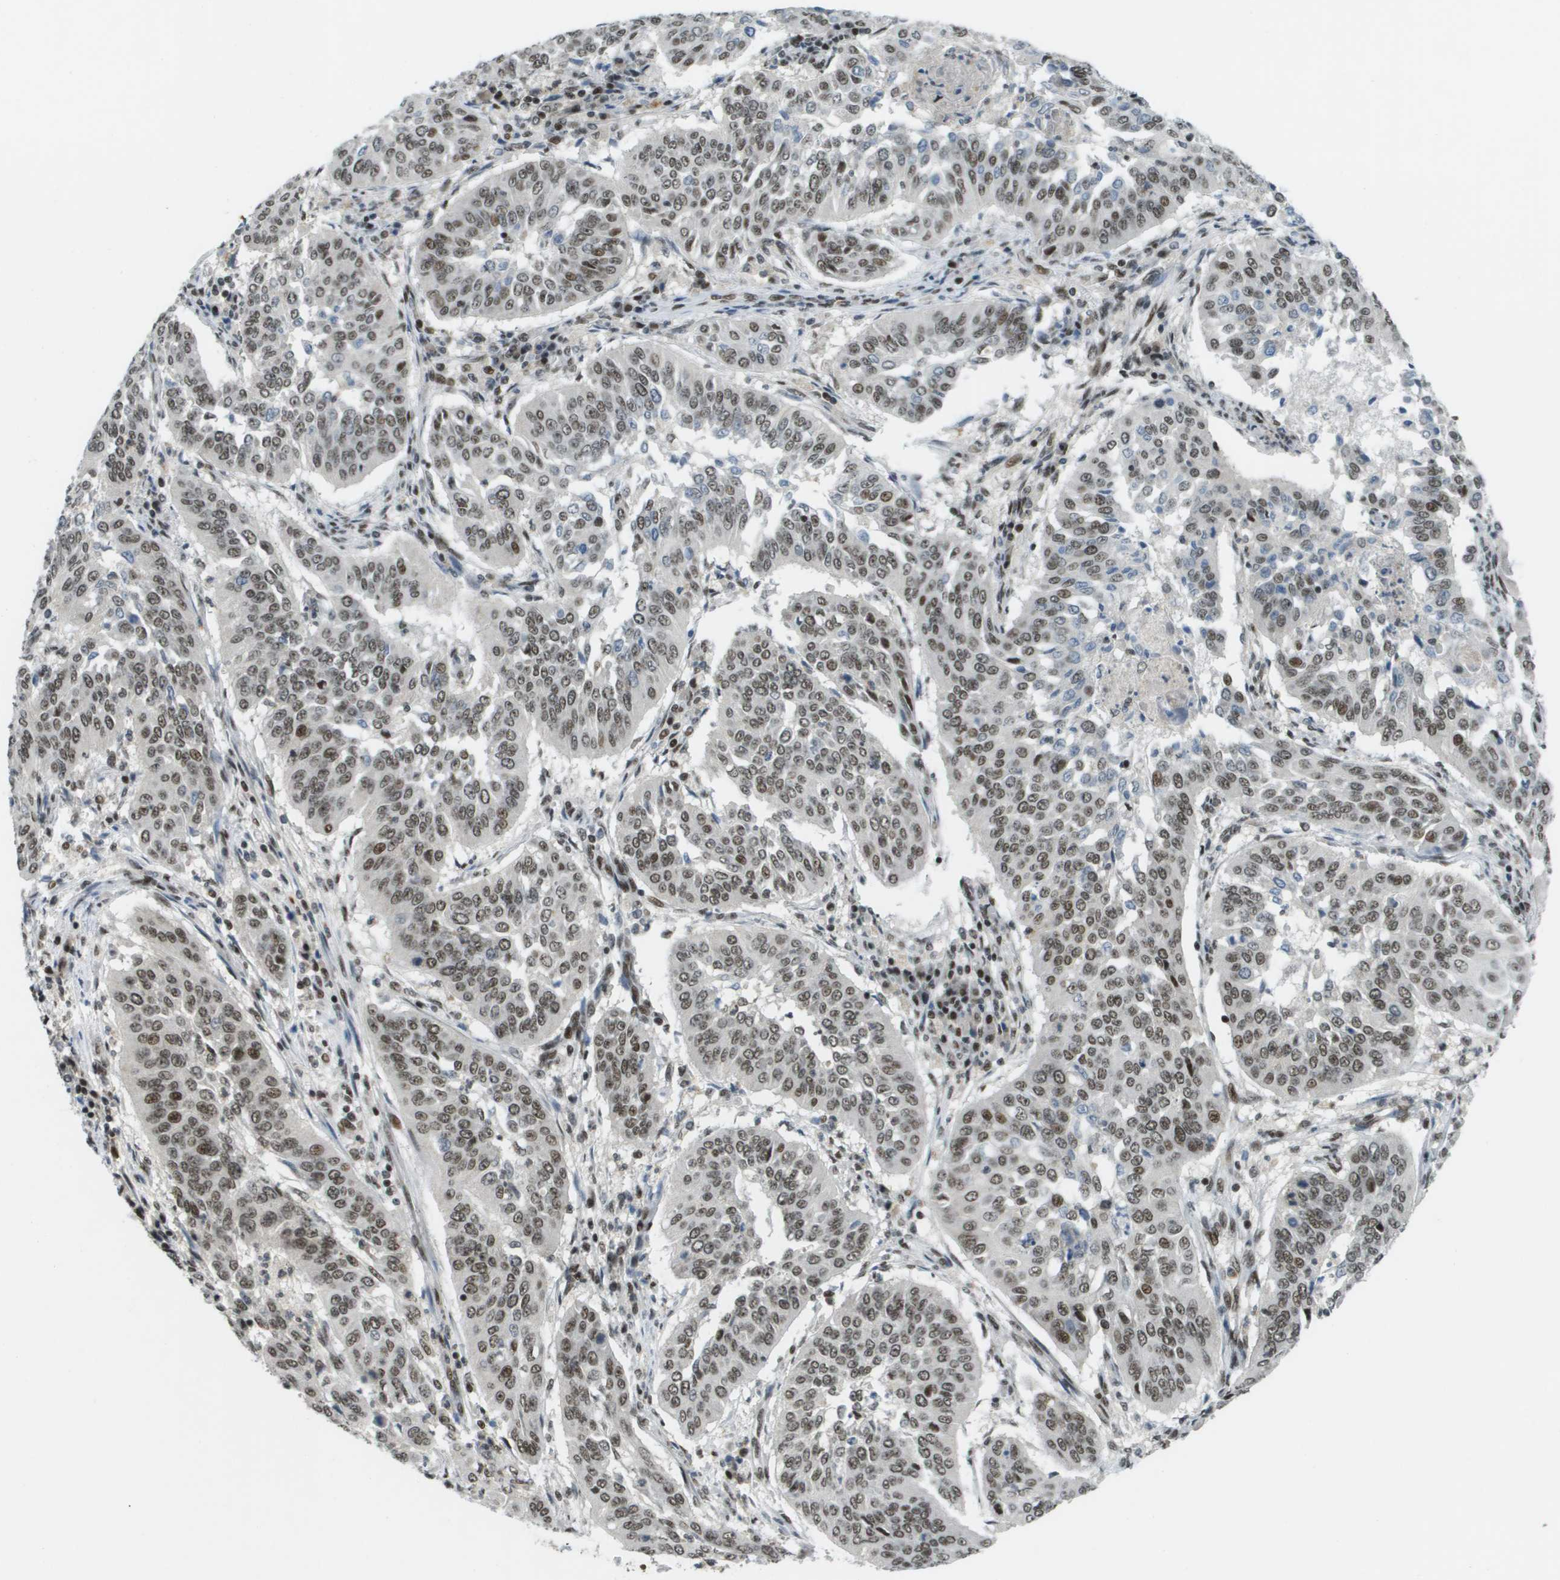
{"staining": {"intensity": "moderate", "quantity": ">75%", "location": "nuclear"}, "tissue": "cervical cancer", "cell_type": "Tumor cells", "image_type": "cancer", "snomed": [{"axis": "morphology", "description": "Normal tissue, NOS"}, {"axis": "morphology", "description": "Squamous cell carcinoma, NOS"}, {"axis": "topography", "description": "Cervix"}], "caption": "A brown stain highlights moderate nuclear expression of a protein in cervical cancer (squamous cell carcinoma) tumor cells.", "gene": "IRF7", "patient": {"sex": "female", "age": 39}}